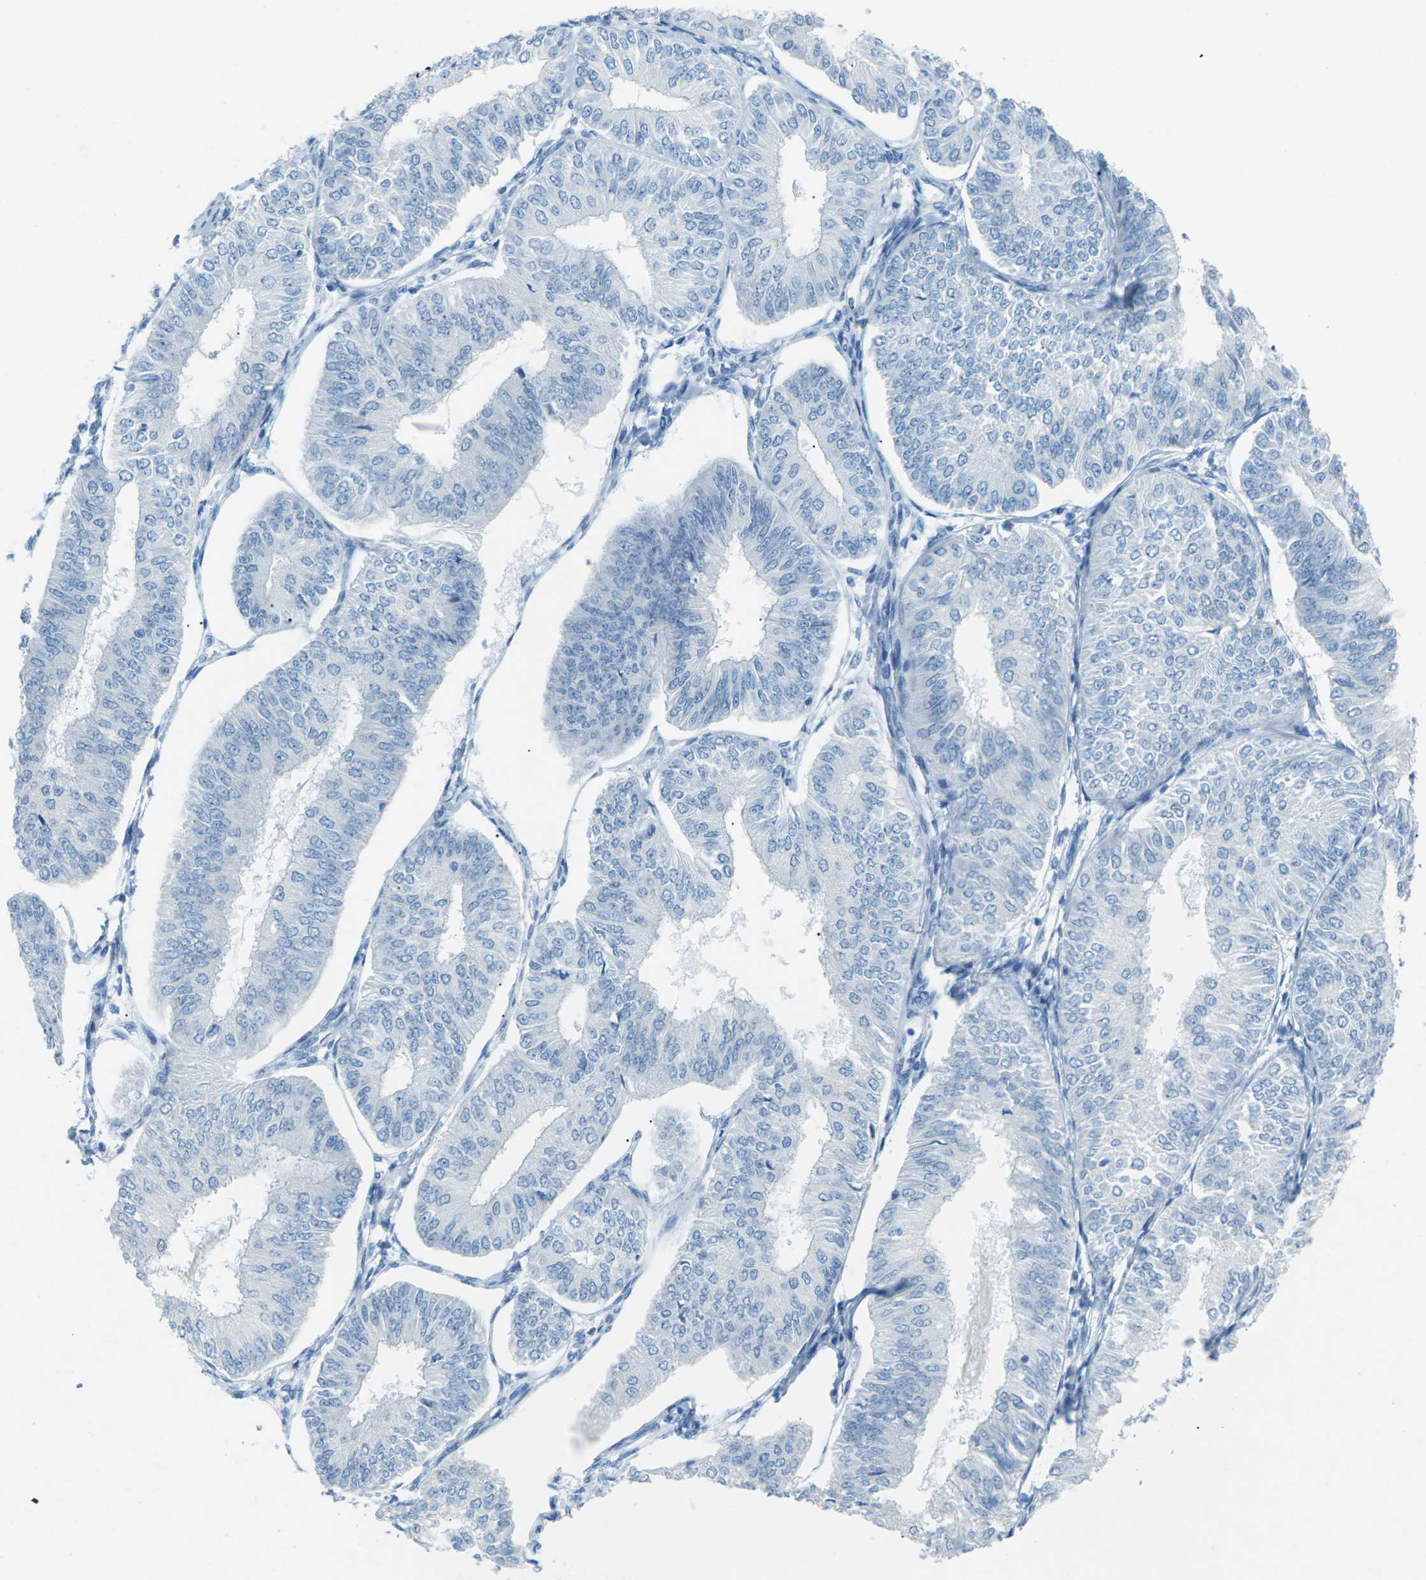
{"staining": {"intensity": "negative", "quantity": "none", "location": "none"}, "tissue": "endometrial cancer", "cell_type": "Tumor cells", "image_type": "cancer", "snomed": [{"axis": "morphology", "description": "Adenocarcinoma, NOS"}, {"axis": "topography", "description": "Endometrium"}], "caption": "Endometrial adenocarcinoma stained for a protein using immunohistochemistry shows no positivity tumor cells.", "gene": "CDH16", "patient": {"sex": "female", "age": 58}}